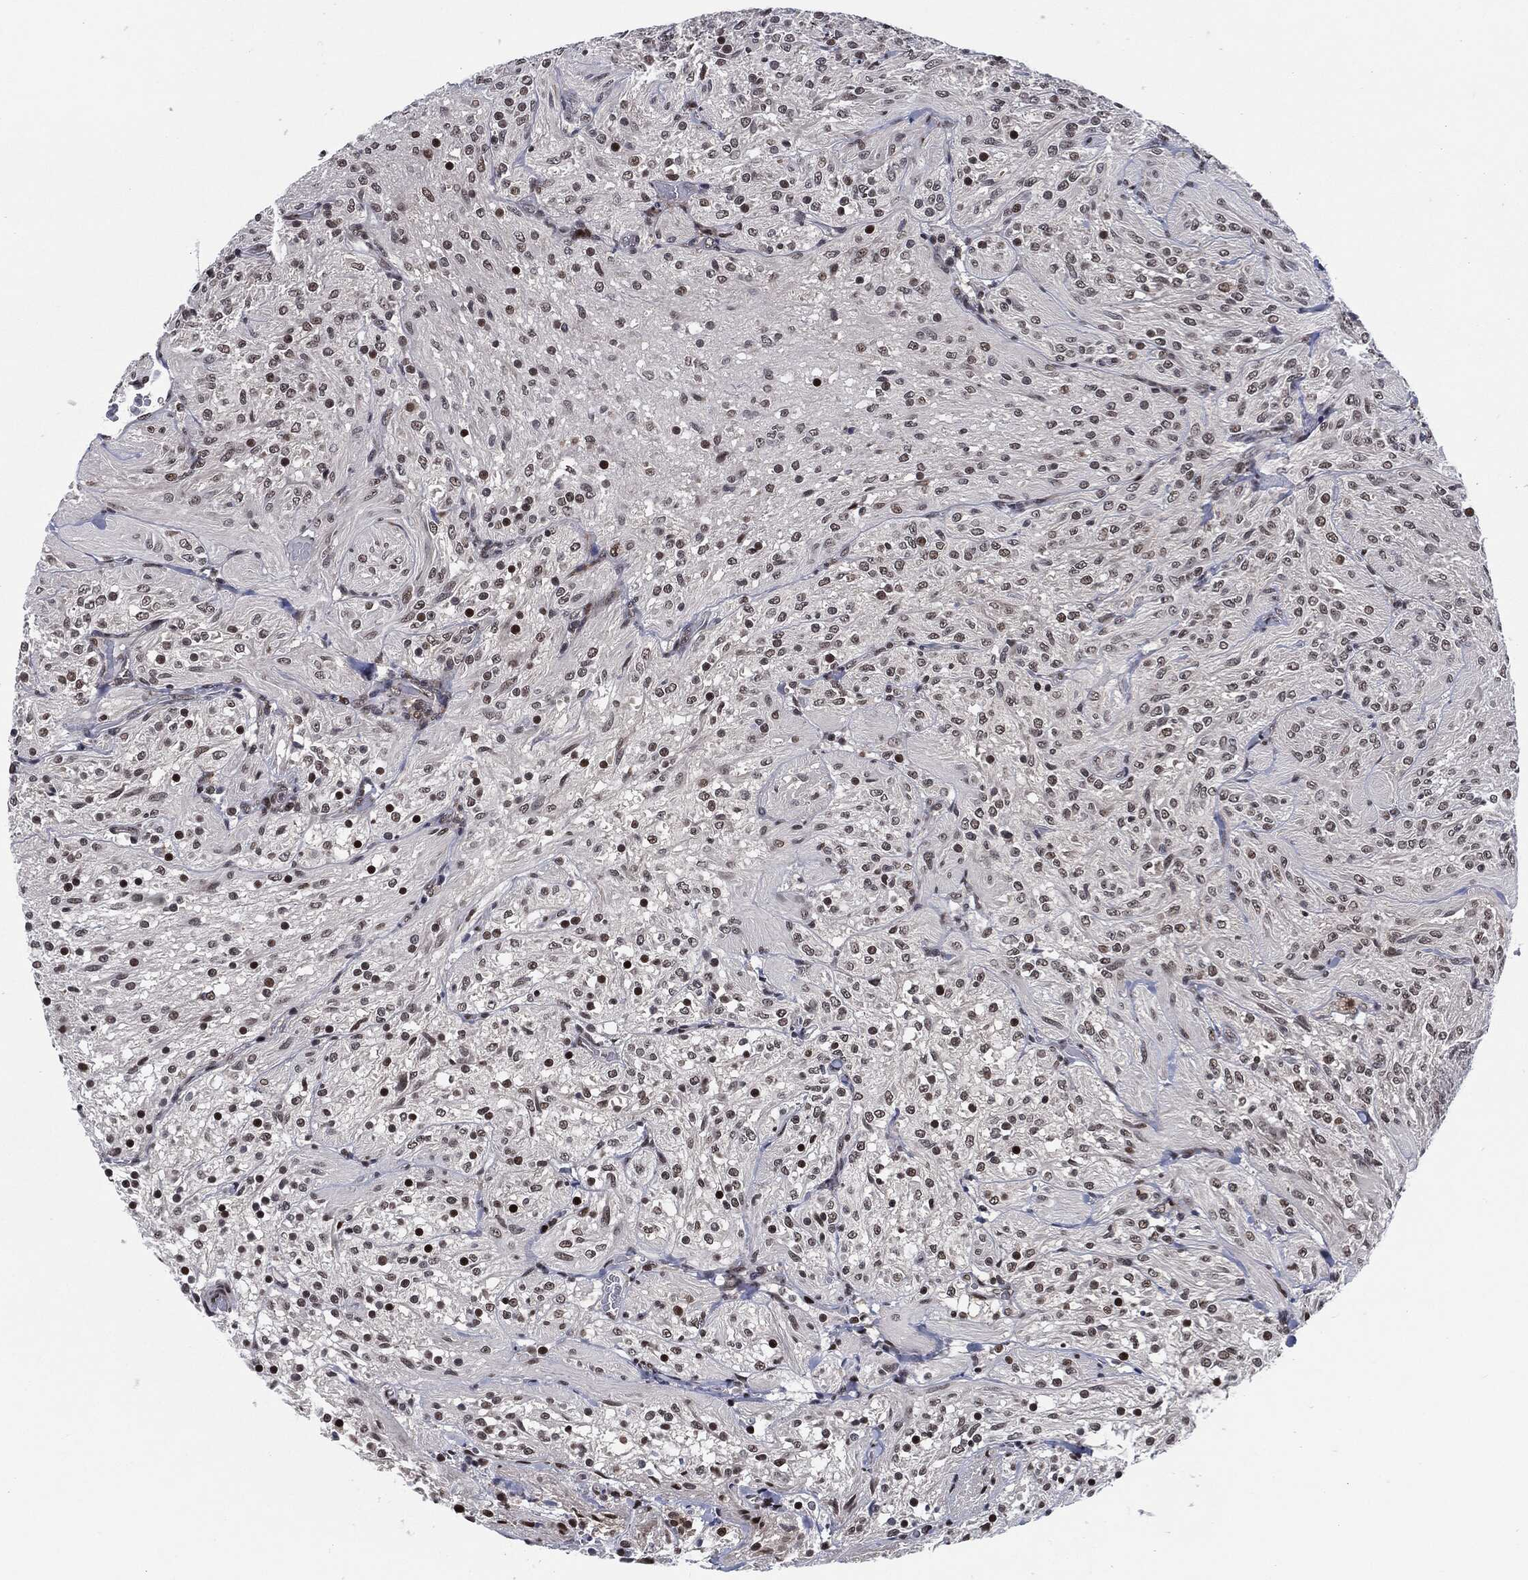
{"staining": {"intensity": "strong", "quantity": "<25%", "location": "nuclear"}, "tissue": "glioma", "cell_type": "Tumor cells", "image_type": "cancer", "snomed": [{"axis": "morphology", "description": "Glioma, malignant, Low grade"}, {"axis": "topography", "description": "Brain"}], "caption": "The immunohistochemical stain highlights strong nuclear staining in tumor cells of malignant low-grade glioma tissue.", "gene": "AKT2", "patient": {"sex": "male", "age": 3}}